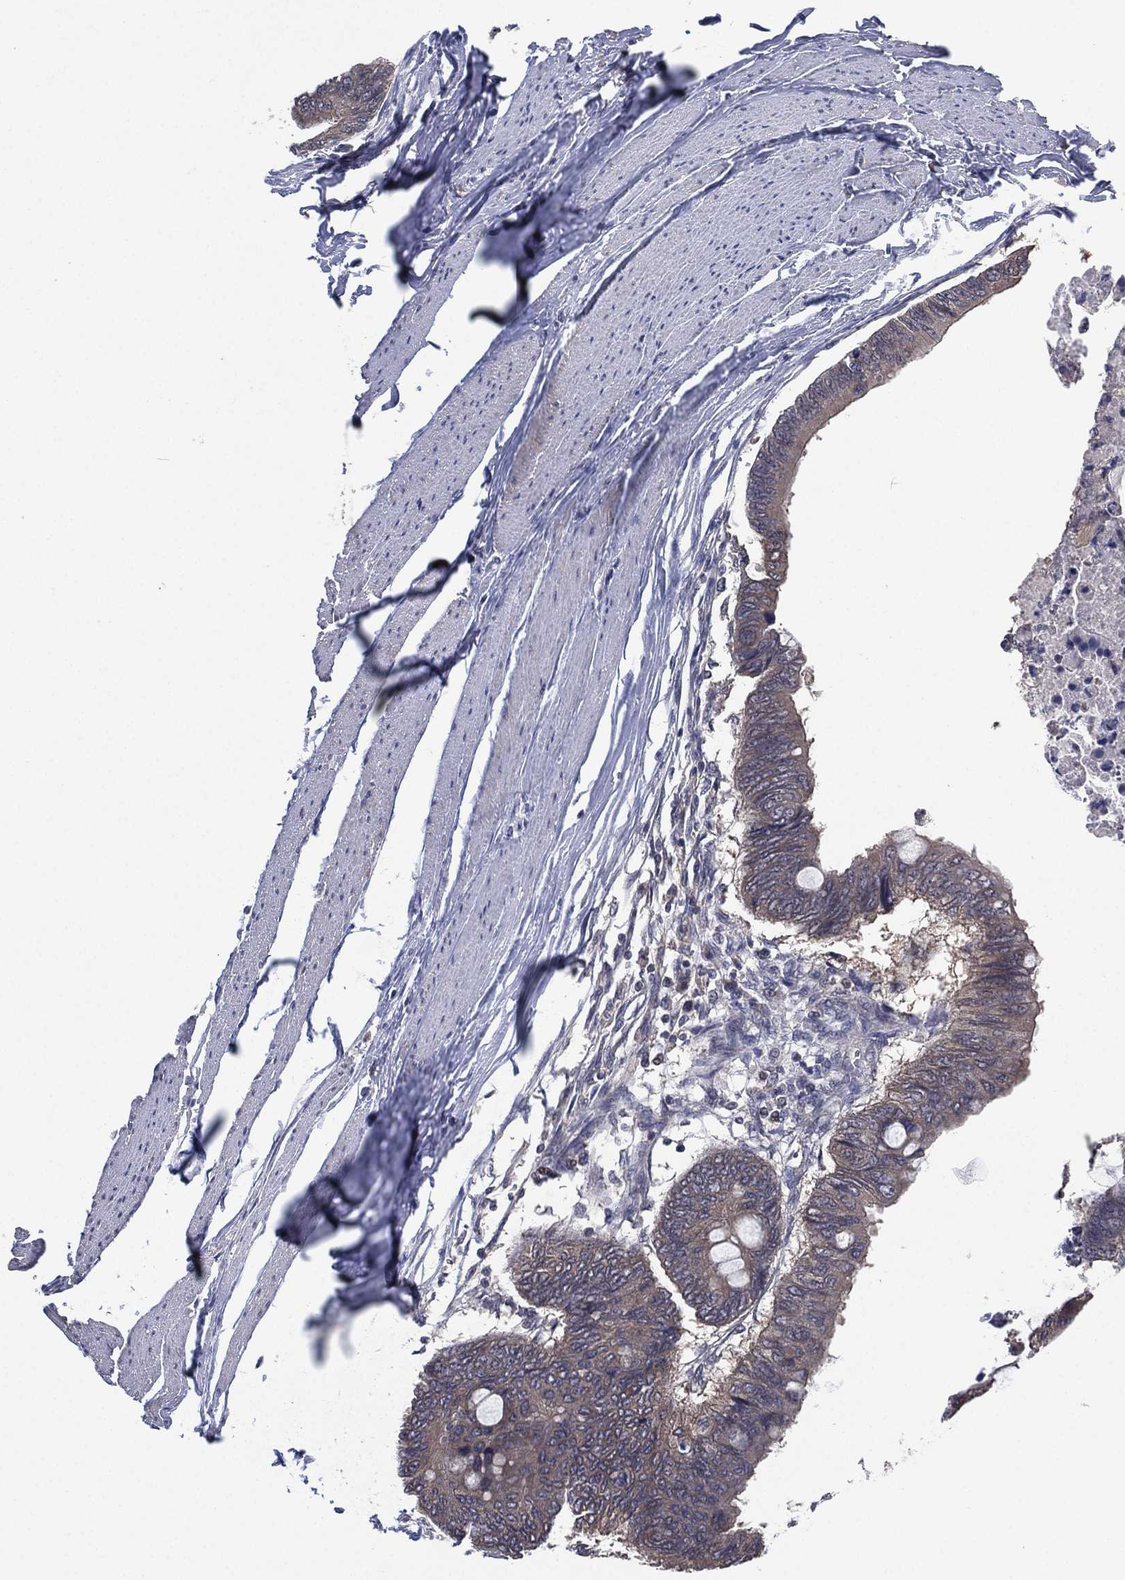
{"staining": {"intensity": "weak", "quantity": "<25%", "location": "cytoplasmic/membranous"}, "tissue": "colorectal cancer", "cell_type": "Tumor cells", "image_type": "cancer", "snomed": [{"axis": "morphology", "description": "Normal tissue, NOS"}, {"axis": "morphology", "description": "Adenocarcinoma, NOS"}, {"axis": "topography", "description": "Rectum"}, {"axis": "topography", "description": "Peripheral nerve tissue"}], "caption": "Tumor cells show no significant protein positivity in colorectal cancer.", "gene": "MPP7", "patient": {"sex": "male", "age": 92}}